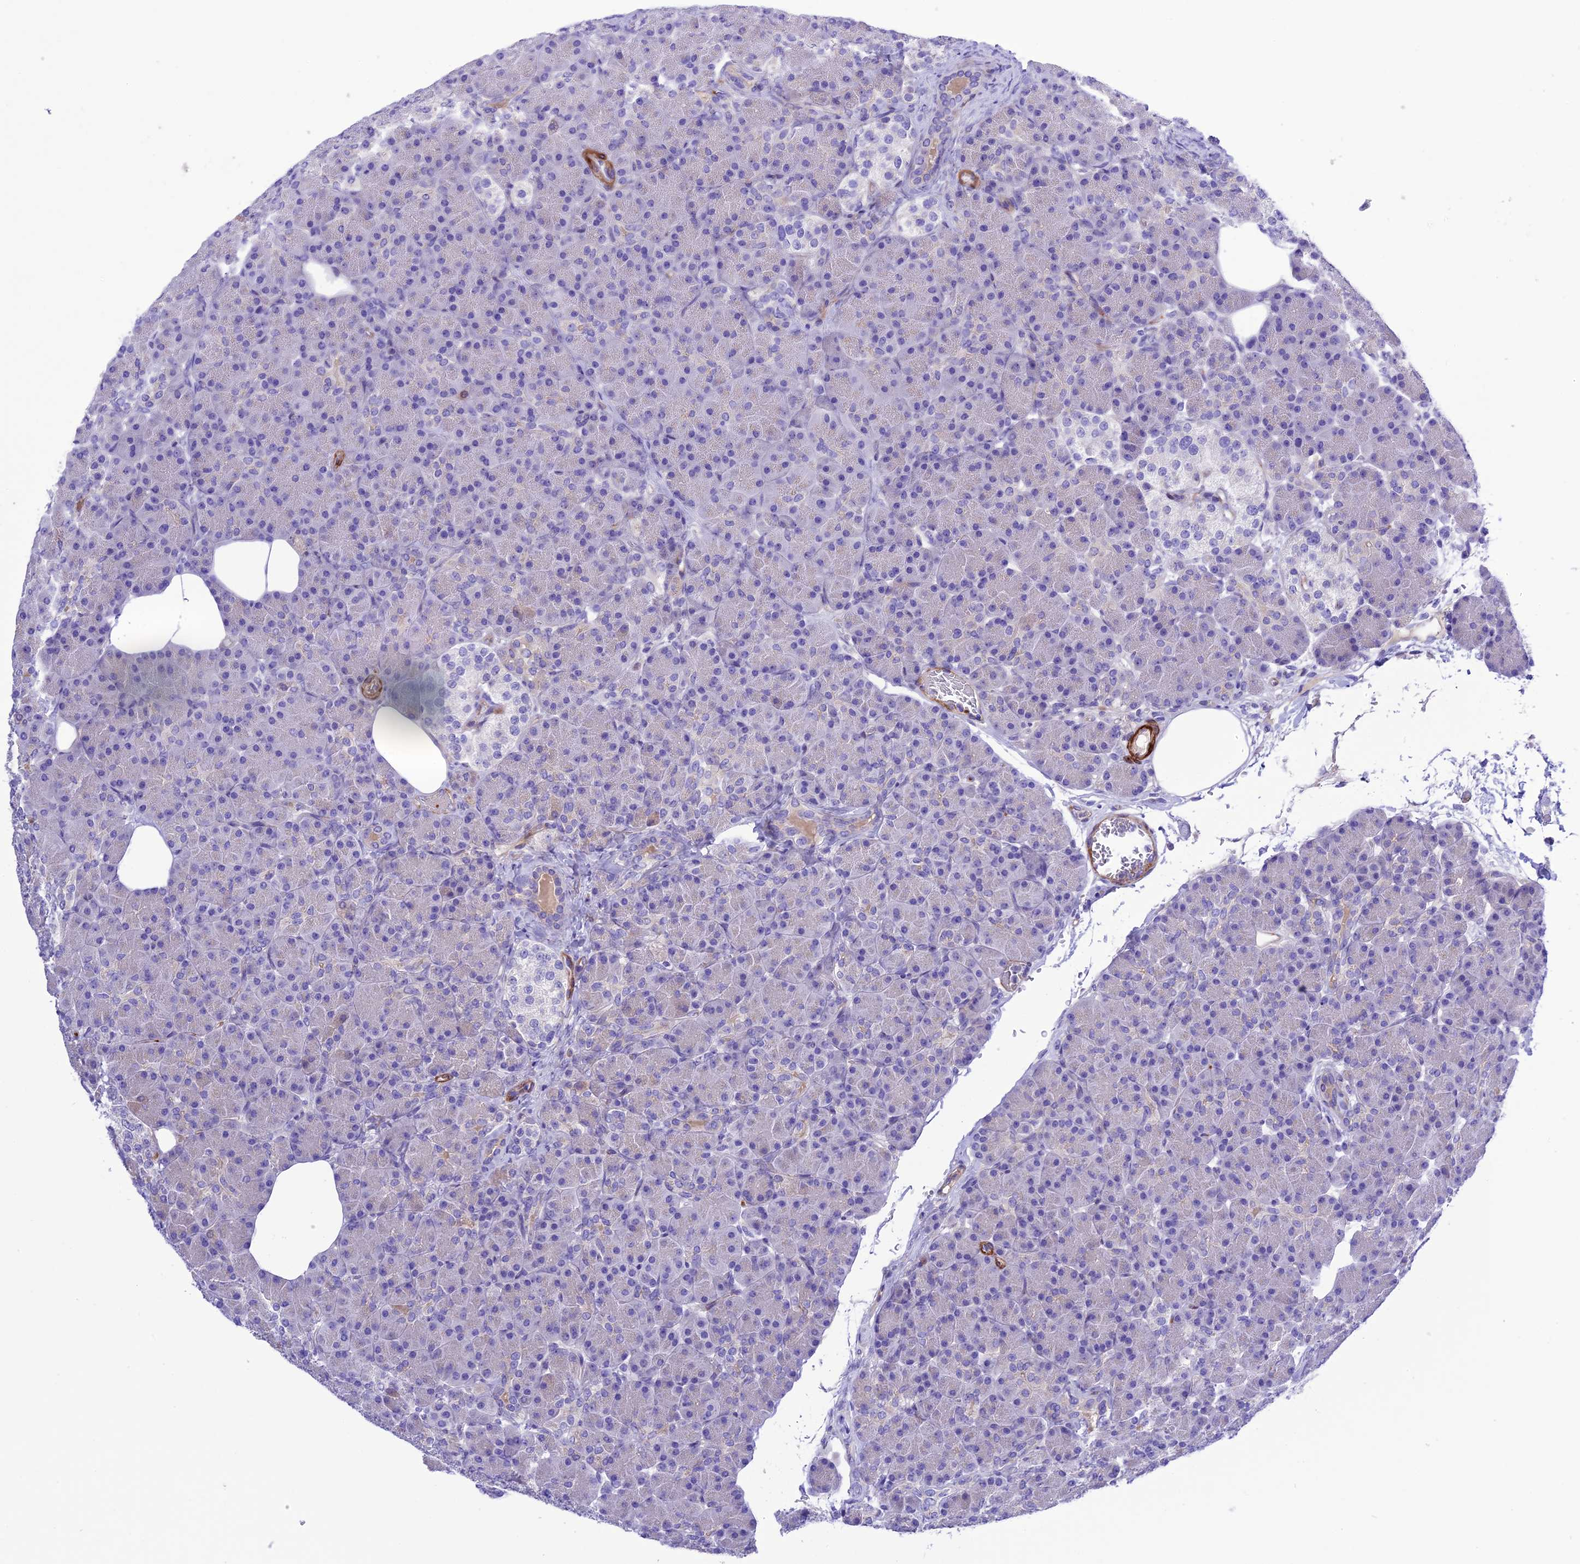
{"staining": {"intensity": "negative", "quantity": "none", "location": "none"}, "tissue": "pancreas", "cell_type": "Exocrine glandular cells", "image_type": "normal", "snomed": [{"axis": "morphology", "description": "Normal tissue, NOS"}, {"axis": "topography", "description": "Pancreas"}], "caption": "Immunohistochemical staining of normal human pancreas demonstrates no significant staining in exocrine glandular cells. The staining was performed using DAB (3,3'-diaminobenzidine) to visualize the protein expression in brown, while the nuclei were stained in blue with hematoxylin (Magnification: 20x).", "gene": "FRA10AC1", "patient": {"sex": "female", "age": 43}}